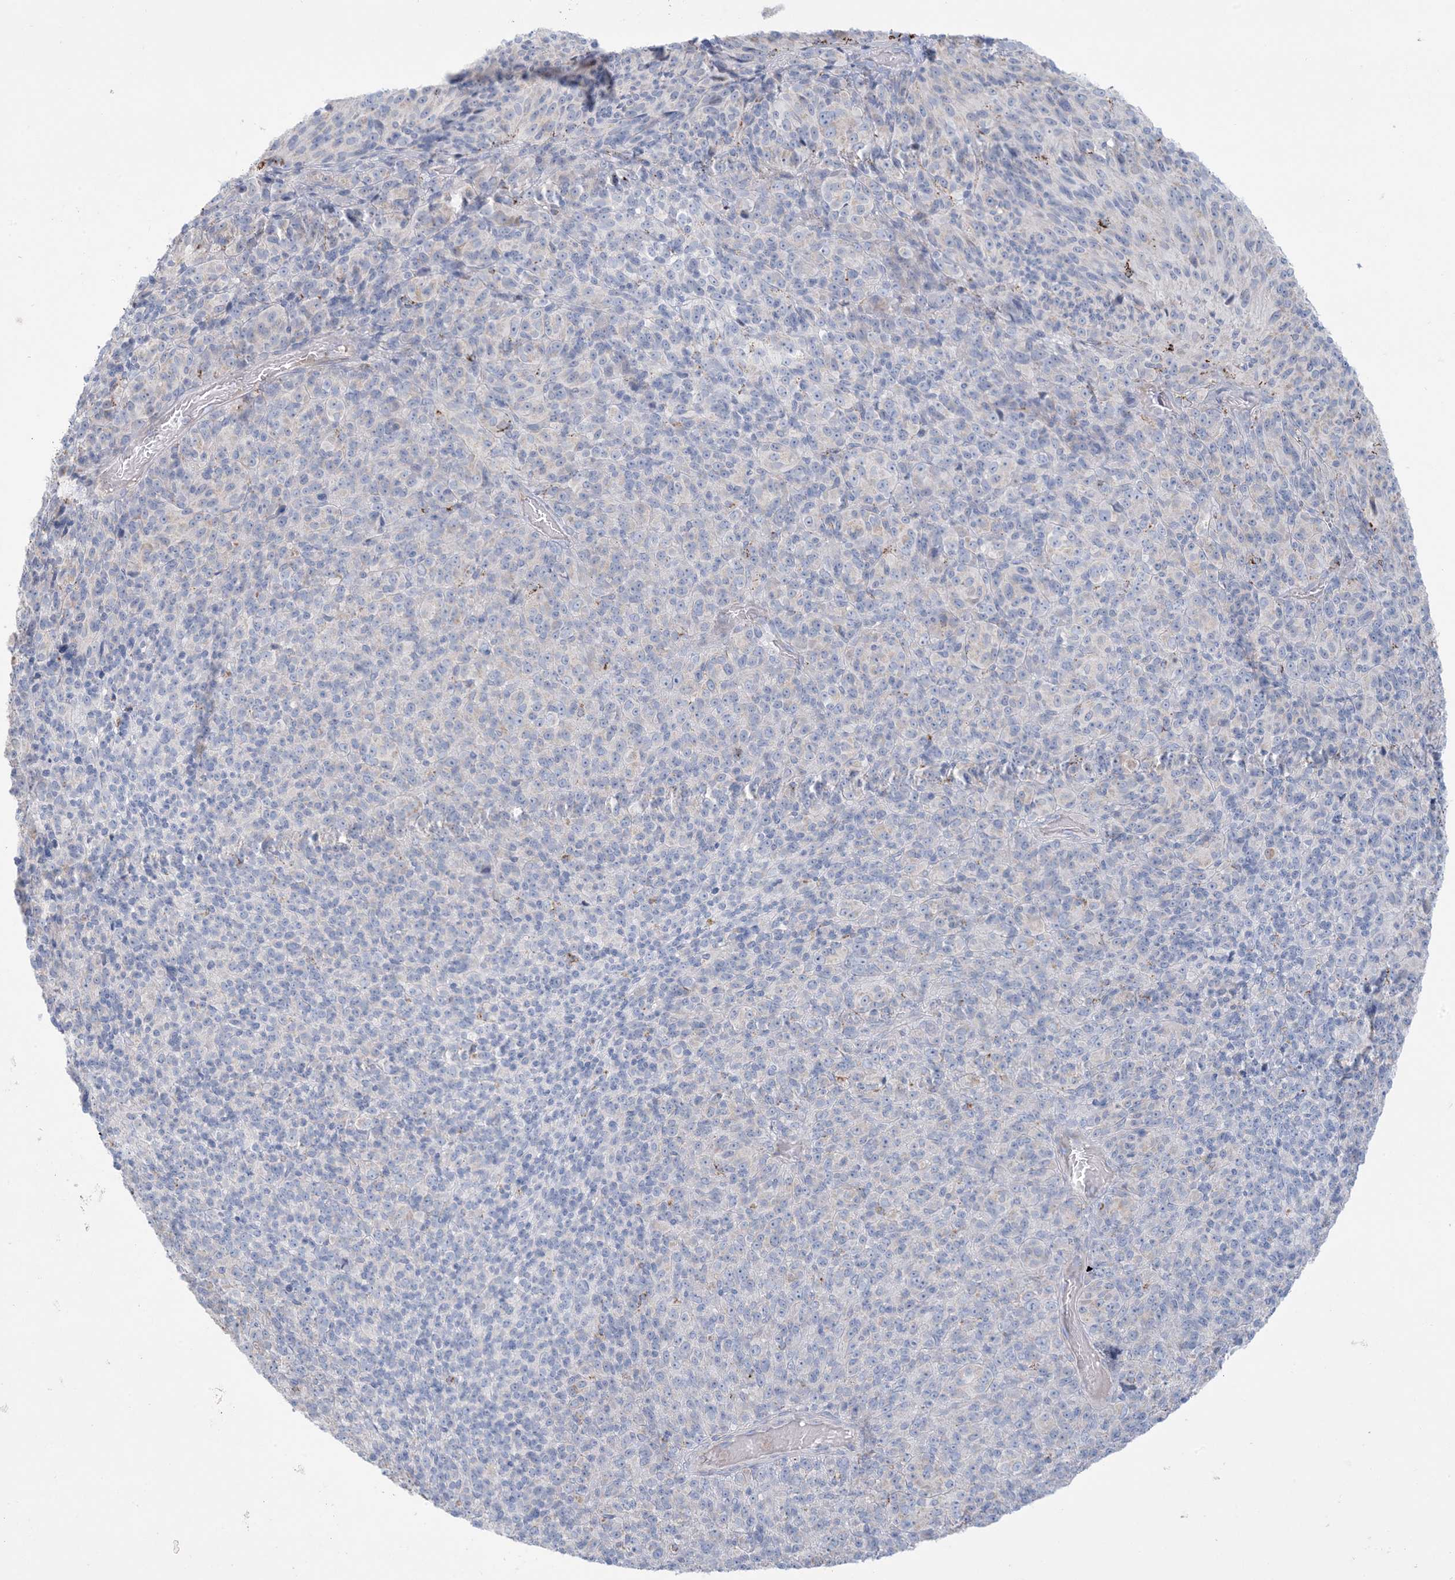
{"staining": {"intensity": "negative", "quantity": "none", "location": "none"}, "tissue": "melanoma", "cell_type": "Tumor cells", "image_type": "cancer", "snomed": [{"axis": "morphology", "description": "Malignant melanoma, Metastatic site"}, {"axis": "topography", "description": "Brain"}], "caption": "Immunohistochemical staining of human malignant melanoma (metastatic site) displays no significant positivity in tumor cells.", "gene": "KCTD6", "patient": {"sex": "female", "age": 56}}